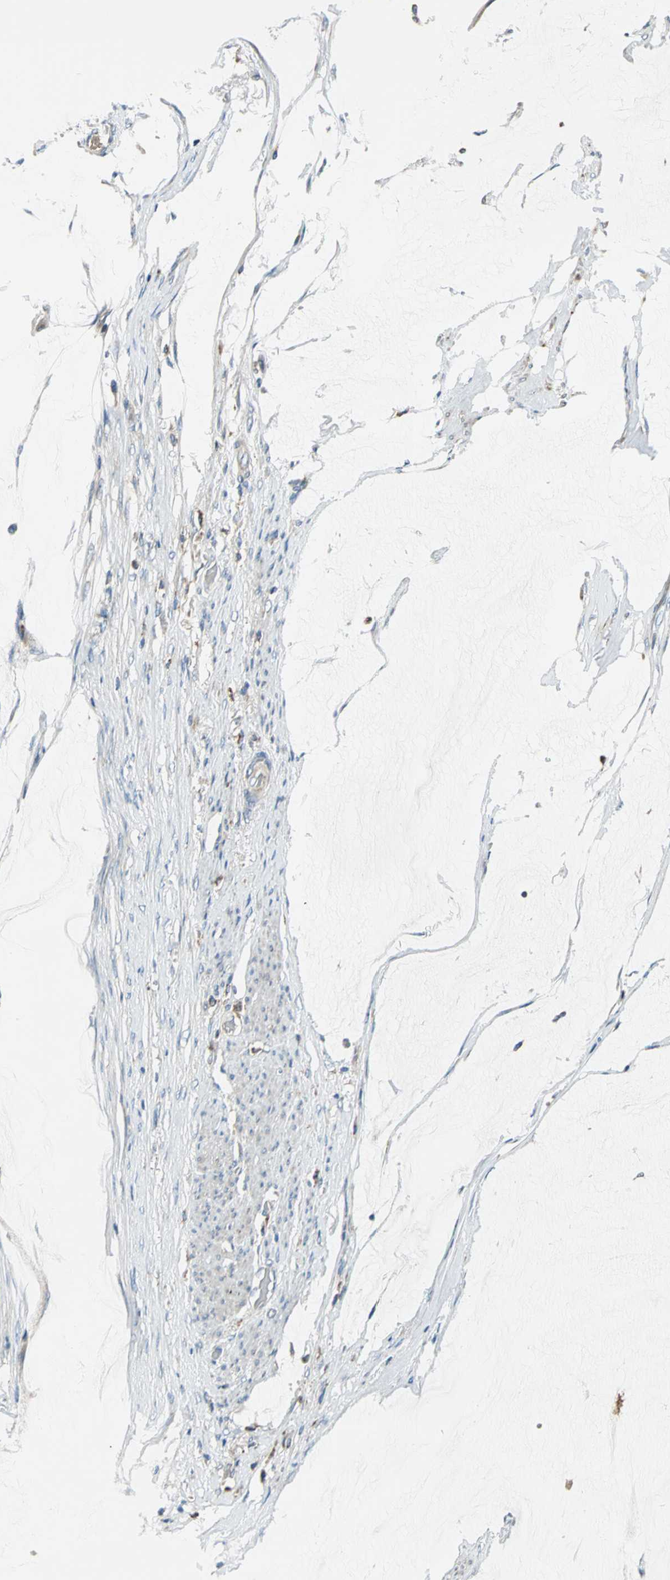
{"staining": {"intensity": "moderate", "quantity": ">75%", "location": "cytoplasmic/membranous"}, "tissue": "colorectal cancer", "cell_type": "Tumor cells", "image_type": "cancer", "snomed": [{"axis": "morphology", "description": "Normal tissue, NOS"}, {"axis": "morphology", "description": "Adenocarcinoma, NOS"}, {"axis": "topography", "description": "Rectum"}, {"axis": "topography", "description": "Peripheral nerve tissue"}], "caption": "Colorectal adenocarcinoma tissue displays moderate cytoplasmic/membranous positivity in approximately >75% of tumor cells (DAB (3,3'-diaminobenzidine) IHC, brown staining for protein, blue staining for nuclei).", "gene": "TRAK1", "patient": {"sex": "female", "age": 77}}